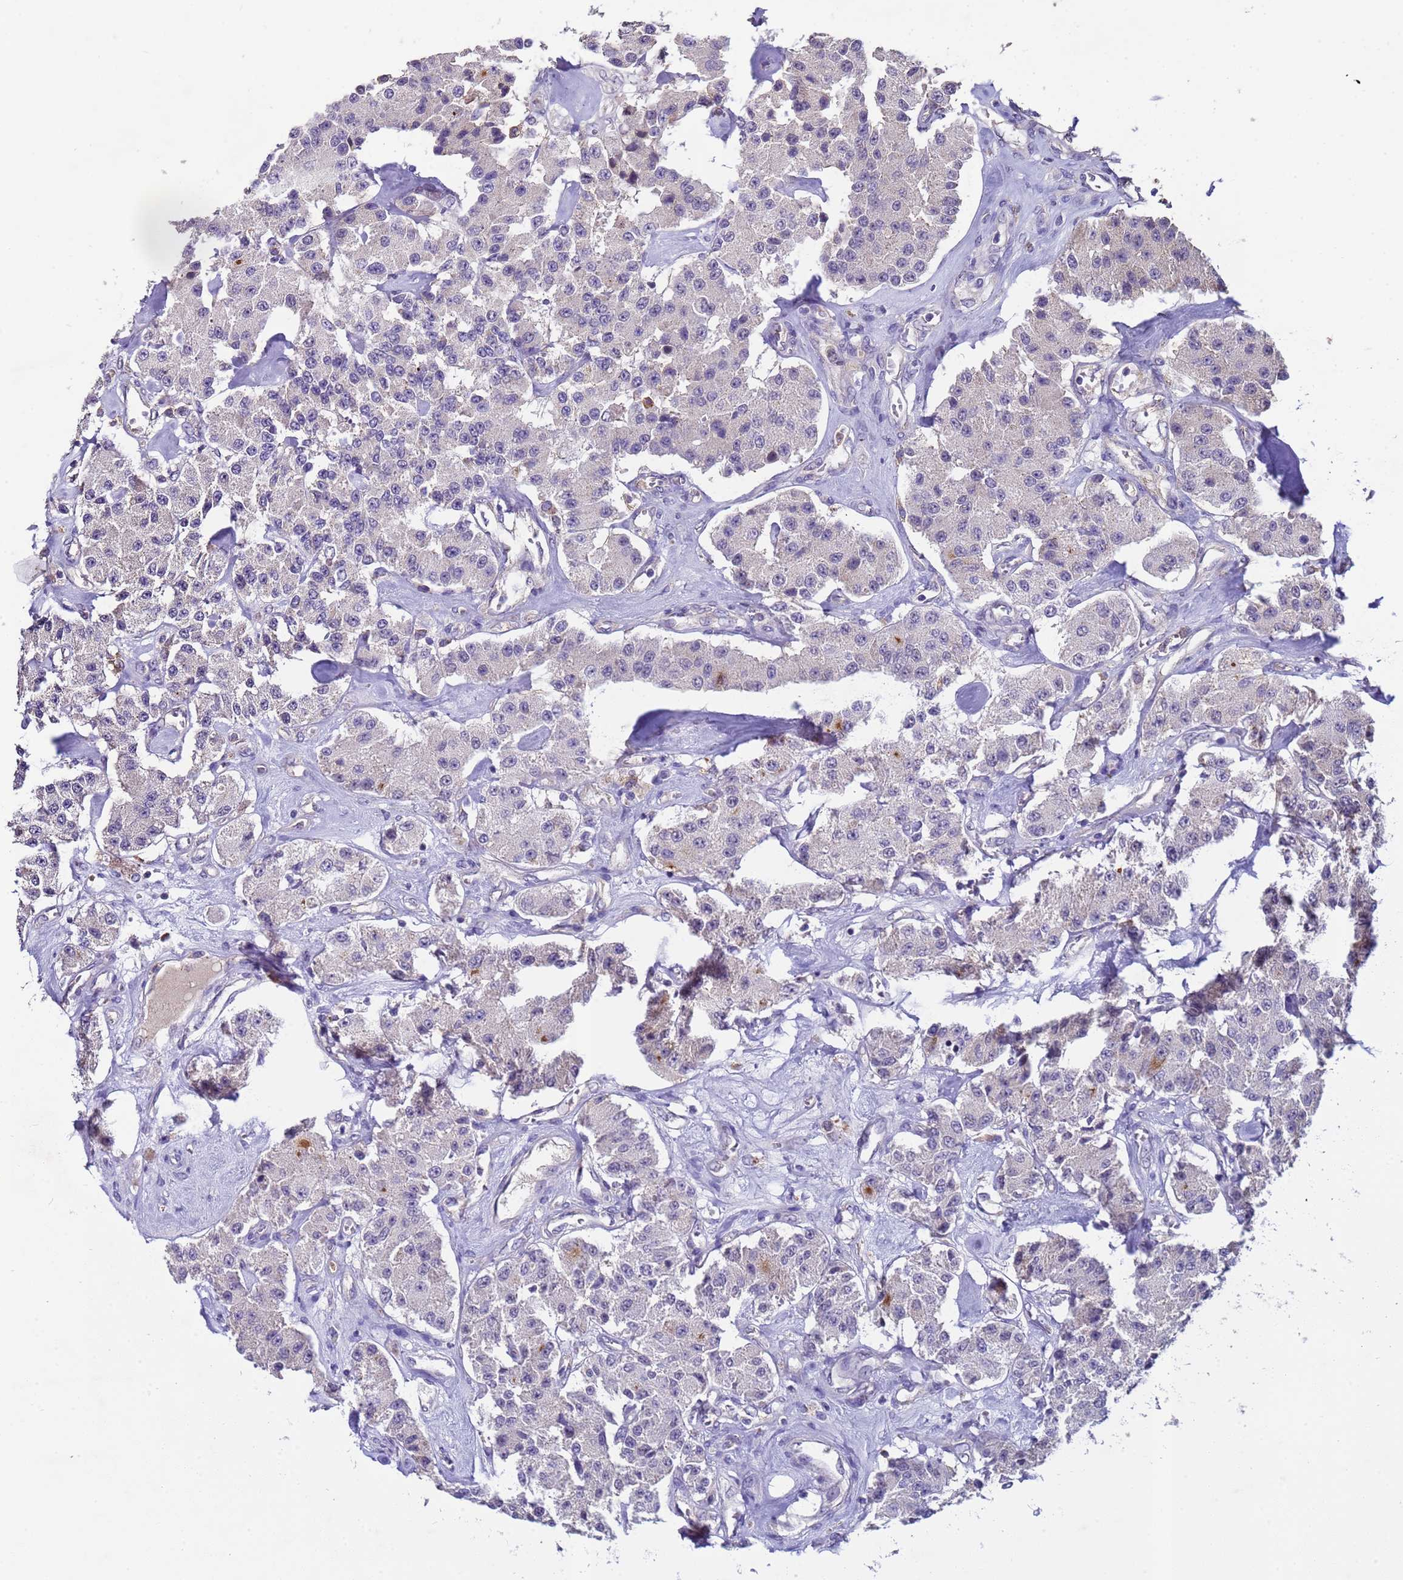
{"staining": {"intensity": "negative", "quantity": "none", "location": "none"}, "tissue": "carcinoid", "cell_type": "Tumor cells", "image_type": "cancer", "snomed": [{"axis": "morphology", "description": "Carcinoid, malignant, NOS"}, {"axis": "topography", "description": "Pancreas"}], "caption": "Tumor cells show no significant protein expression in carcinoid.", "gene": "ZNF248", "patient": {"sex": "male", "age": 41}}